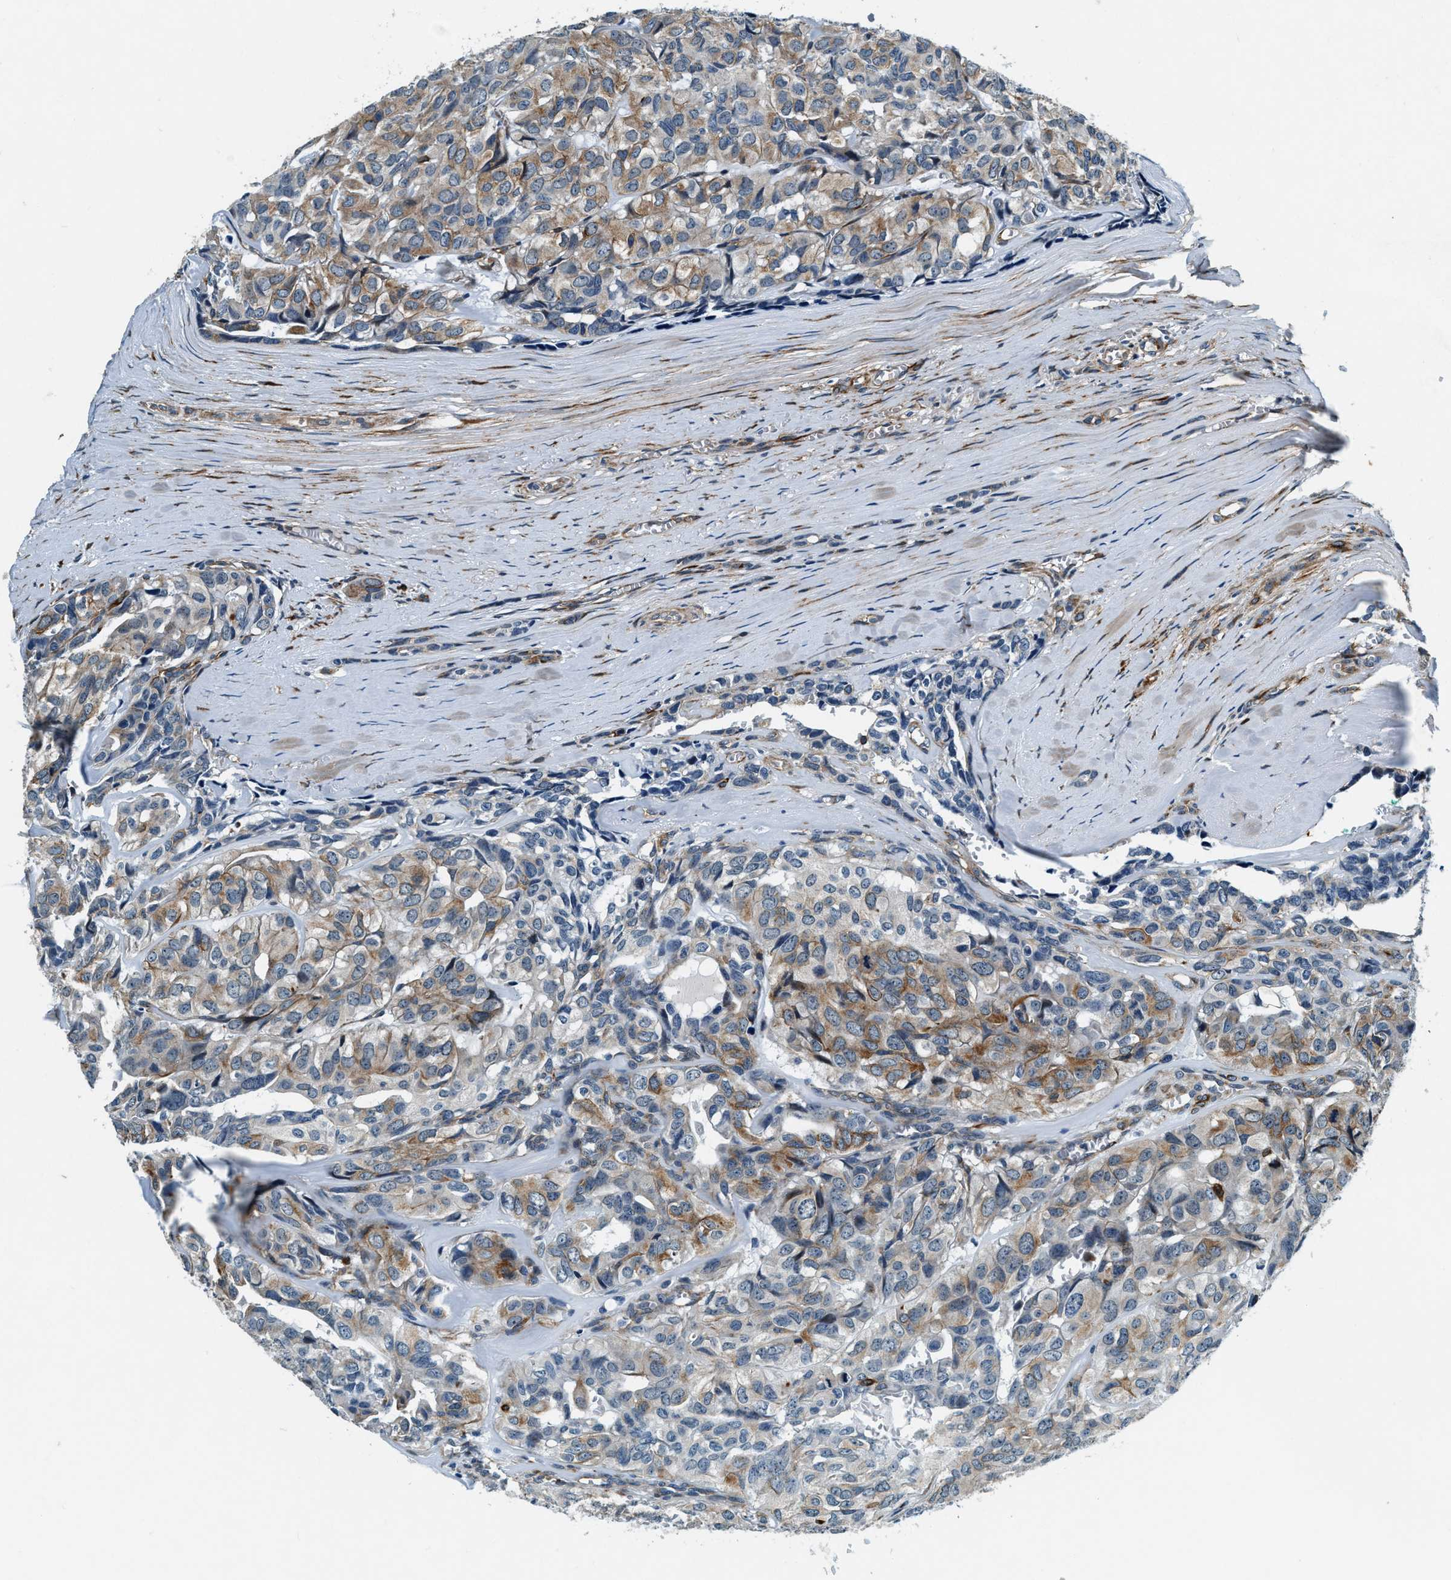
{"staining": {"intensity": "moderate", "quantity": ">75%", "location": "cytoplasmic/membranous"}, "tissue": "head and neck cancer", "cell_type": "Tumor cells", "image_type": "cancer", "snomed": [{"axis": "morphology", "description": "Adenocarcinoma, NOS"}, {"axis": "topography", "description": "Salivary gland, NOS"}, {"axis": "topography", "description": "Head-Neck"}], "caption": "There is medium levels of moderate cytoplasmic/membranous staining in tumor cells of head and neck cancer, as demonstrated by immunohistochemical staining (brown color).", "gene": "C2orf66", "patient": {"sex": "female", "age": 76}}